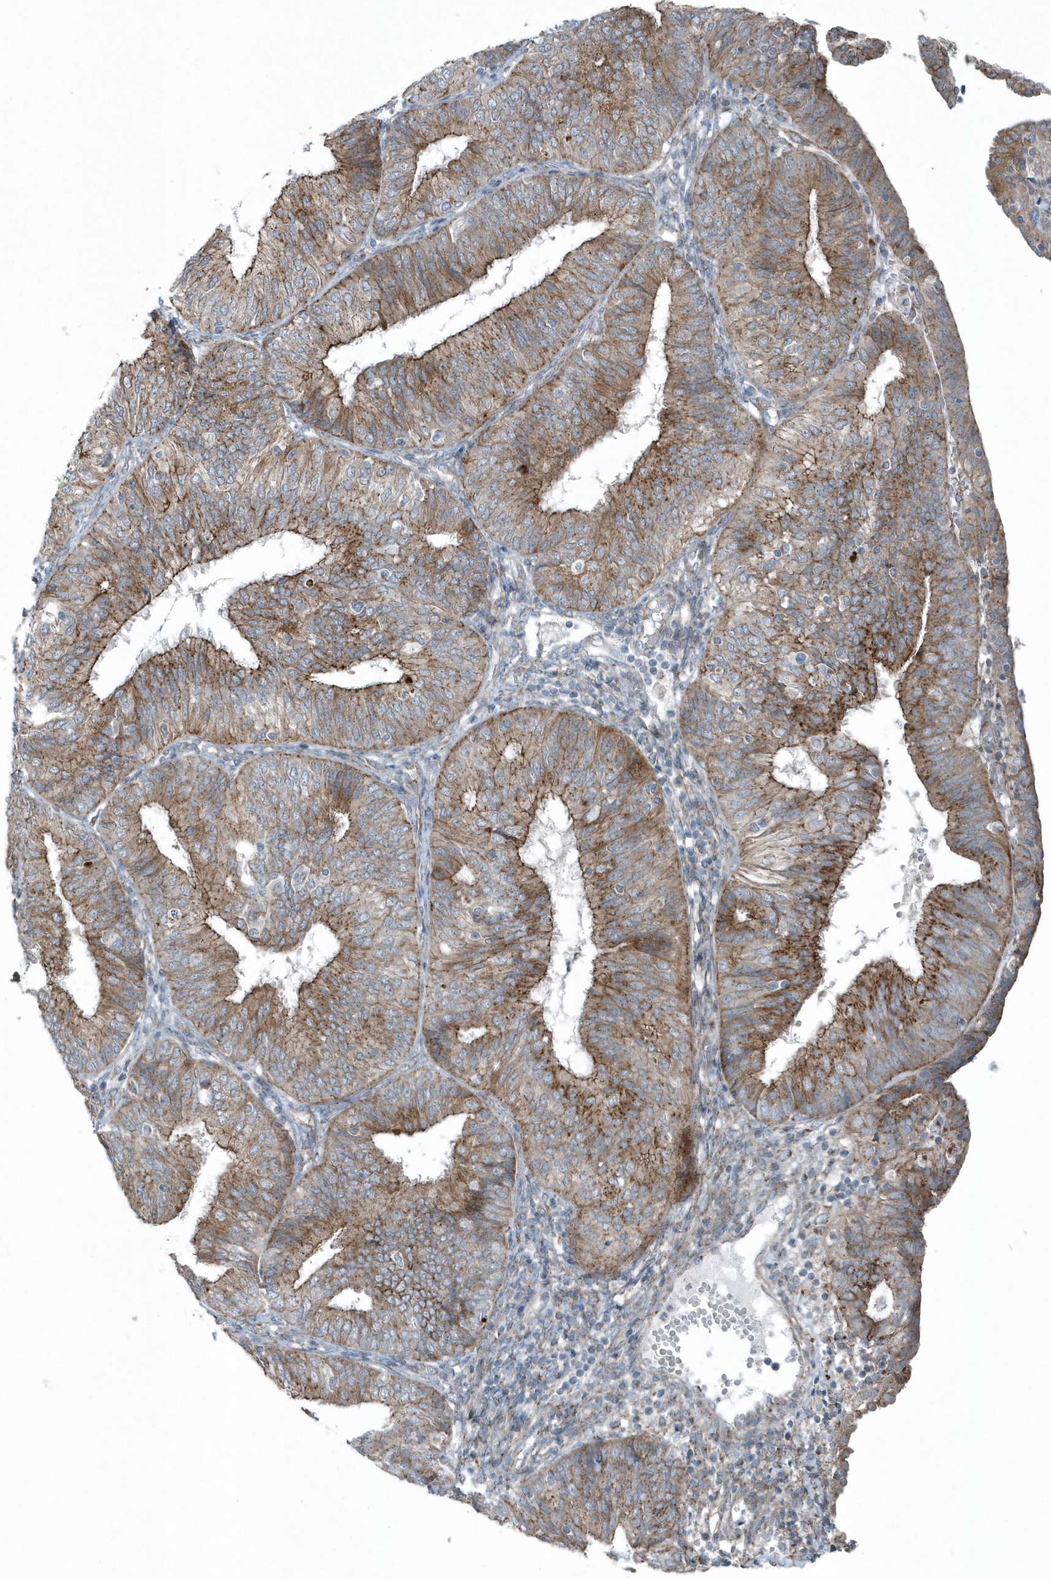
{"staining": {"intensity": "moderate", "quantity": ">75%", "location": "cytoplasmic/membranous"}, "tissue": "endometrial cancer", "cell_type": "Tumor cells", "image_type": "cancer", "snomed": [{"axis": "morphology", "description": "Adenocarcinoma, NOS"}, {"axis": "topography", "description": "Endometrium"}], "caption": "Immunohistochemistry of adenocarcinoma (endometrial) demonstrates medium levels of moderate cytoplasmic/membranous staining in about >75% of tumor cells.", "gene": "GCC2", "patient": {"sex": "female", "age": 58}}